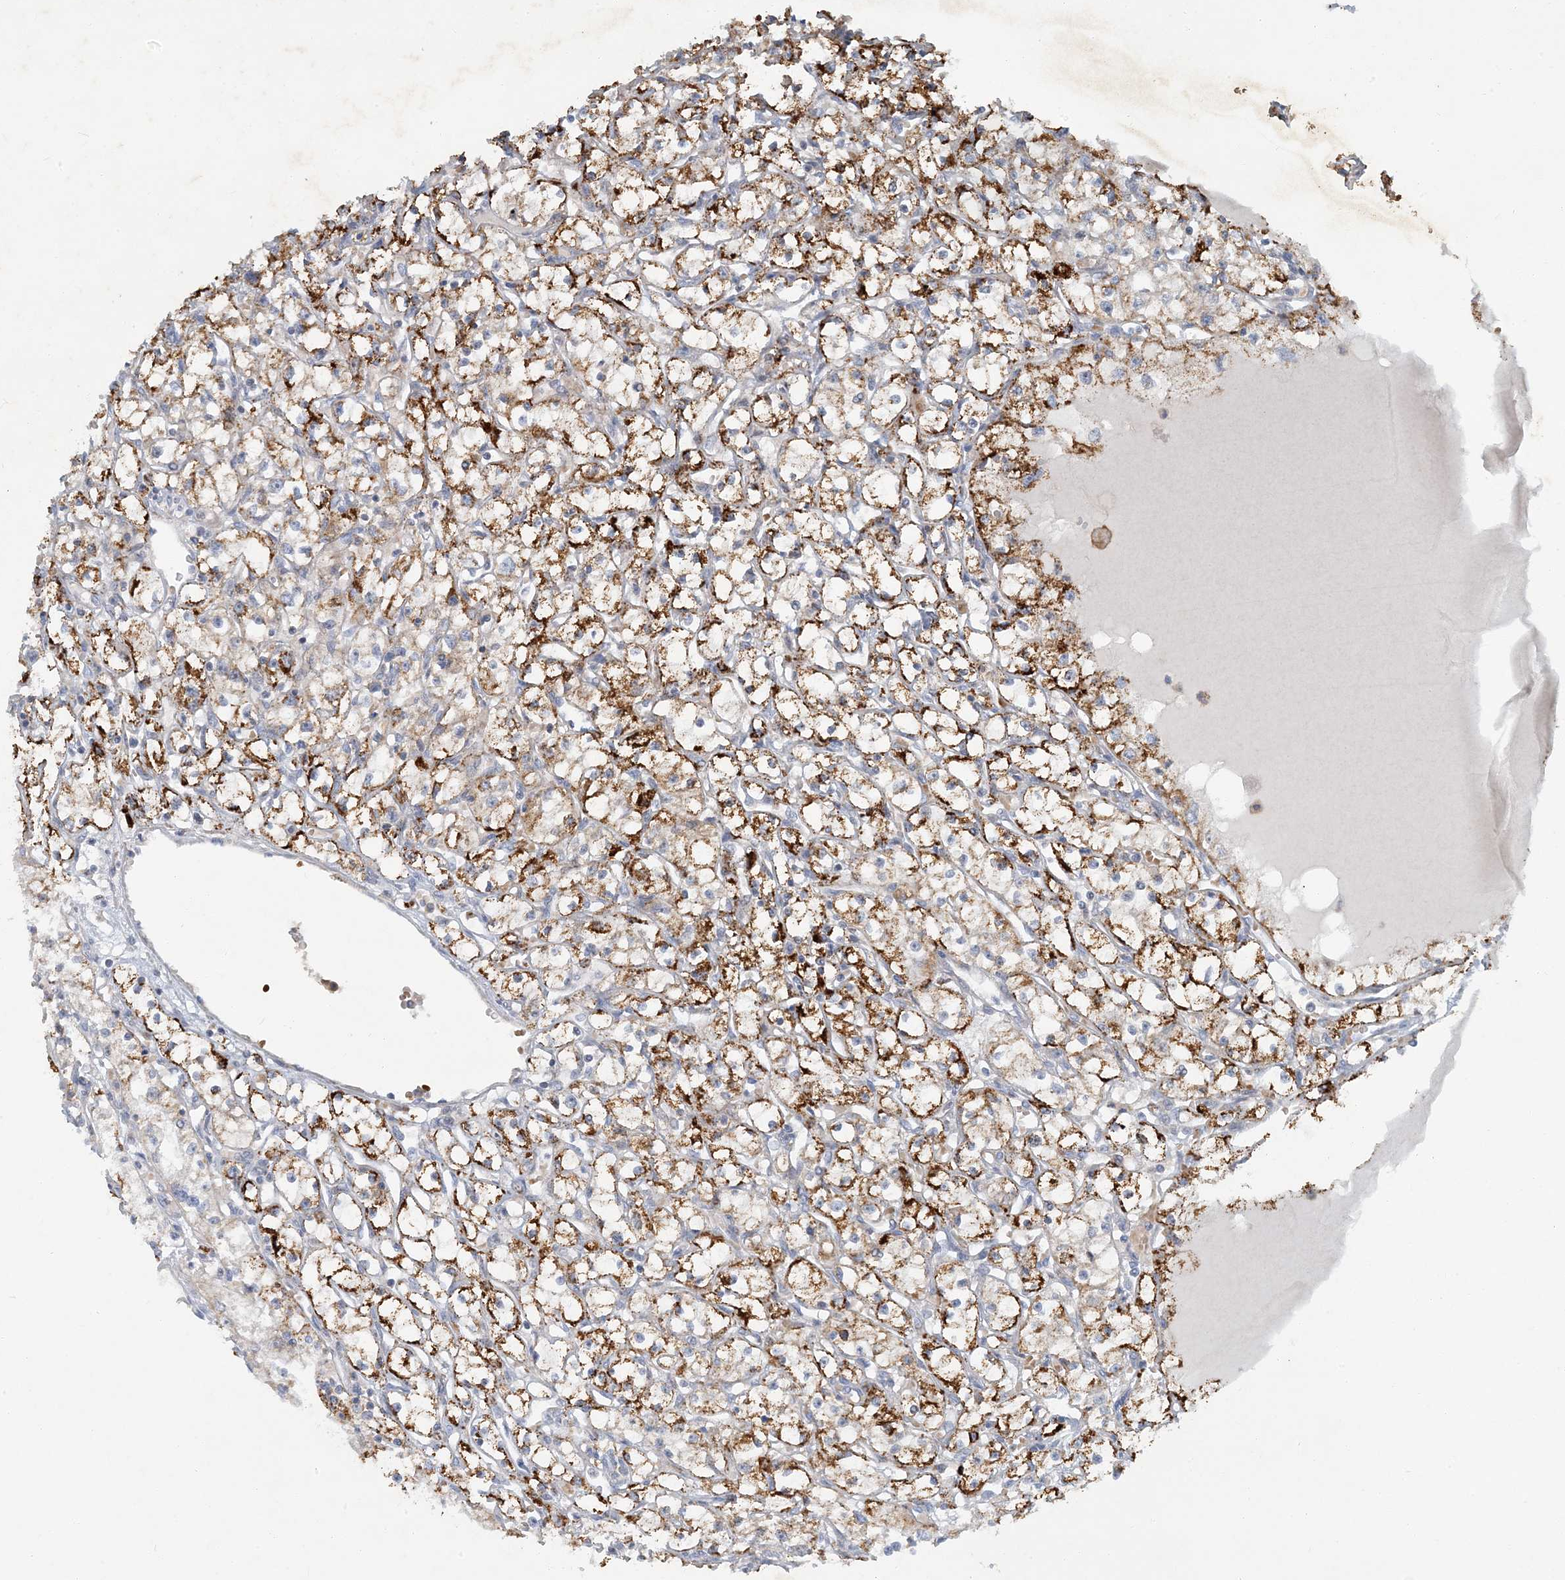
{"staining": {"intensity": "strong", "quantity": ">75%", "location": "cytoplasmic/membranous"}, "tissue": "renal cancer", "cell_type": "Tumor cells", "image_type": "cancer", "snomed": [{"axis": "morphology", "description": "Adenocarcinoma, NOS"}, {"axis": "topography", "description": "Kidney"}], "caption": "Strong cytoplasmic/membranous staining is appreciated in approximately >75% of tumor cells in adenocarcinoma (renal).", "gene": "LTN1", "patient": {"sex": "male", "age": 56}}